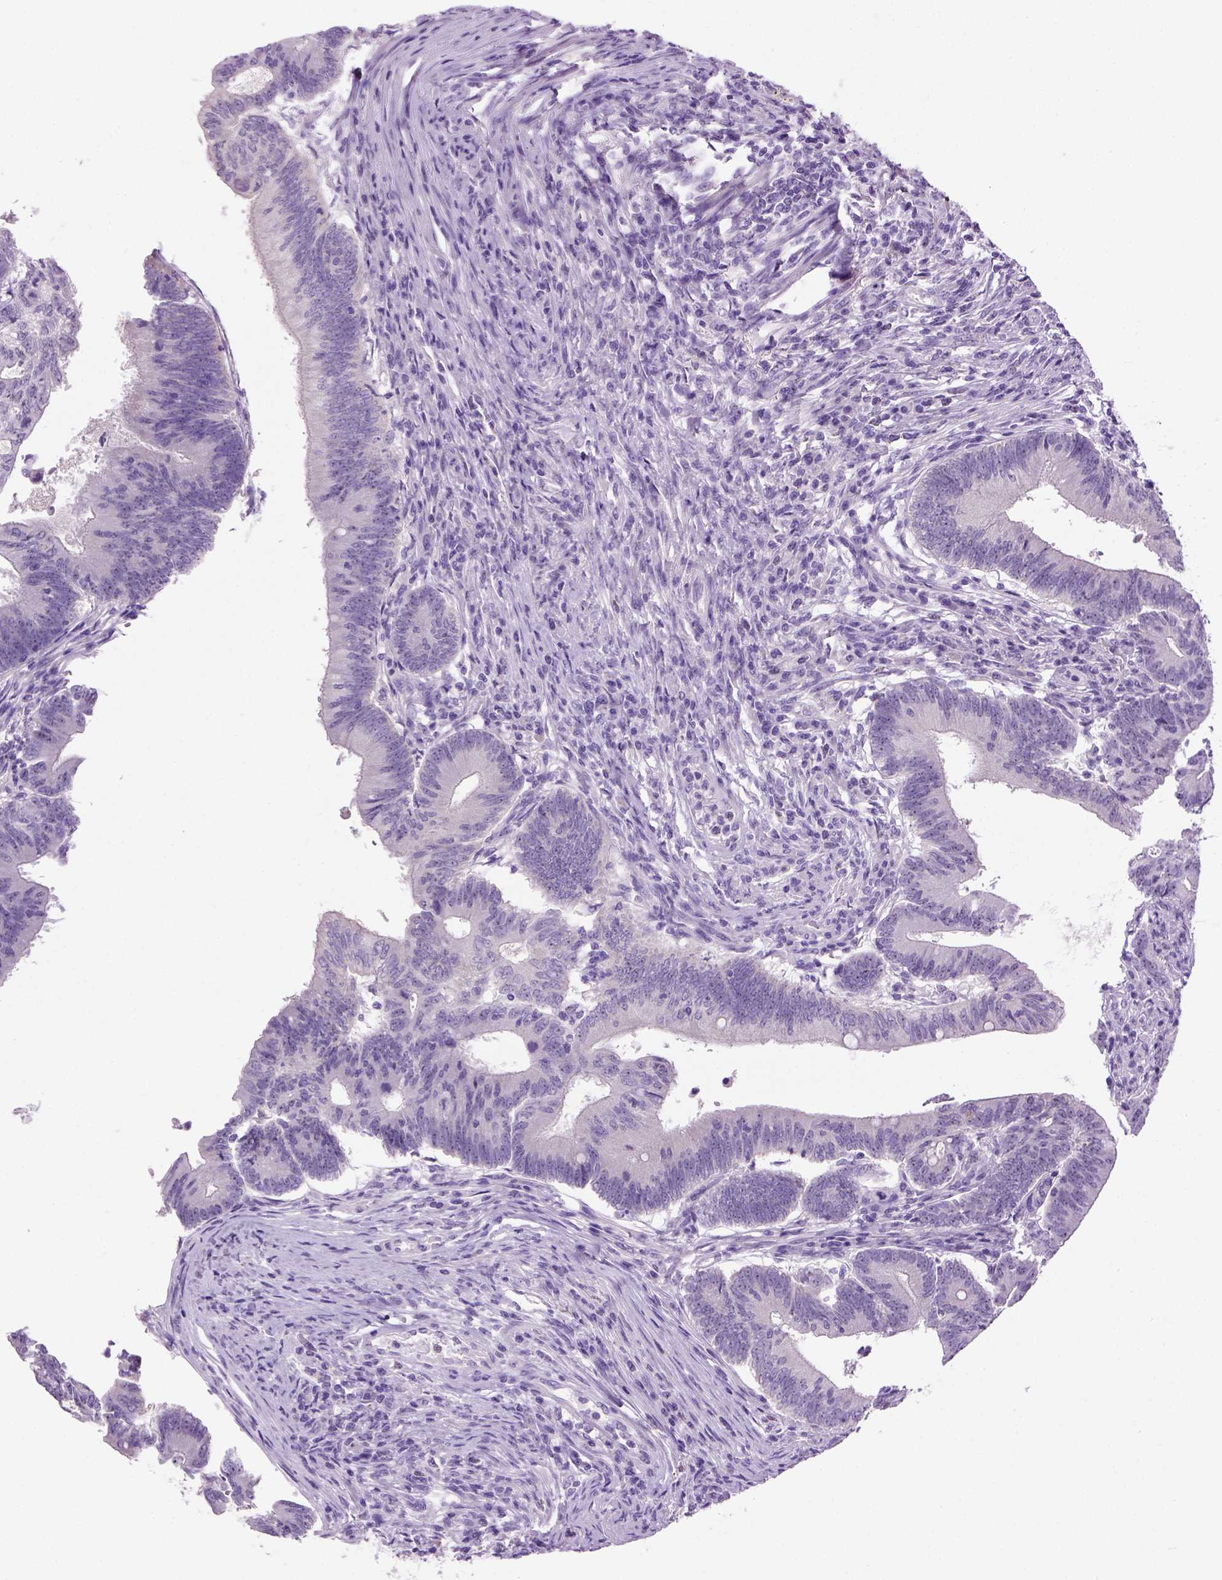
{"staining": {"intensity": "negative", "quantity": "none", "location": "none"}, "tissue": "colorectal cancer", "cell_type": "Tumor cells", "image_type": "cancer", "snomed": [{"axis": "morphology", "description": "Adenocarcinoma, NOS"}, {"axis": "topography", "description": "Colon"}], "caption": "Protein analysis of colorectal cancer exhibits no significant staining in tumor cells. Brightfield microscopy of immunohistochemistry (IHC) stained with DAB (brown) and hematoxylin (blue), captured at high magnification.", "gene": "UTP4", "patient": {"sex": "female", "age": 70}}